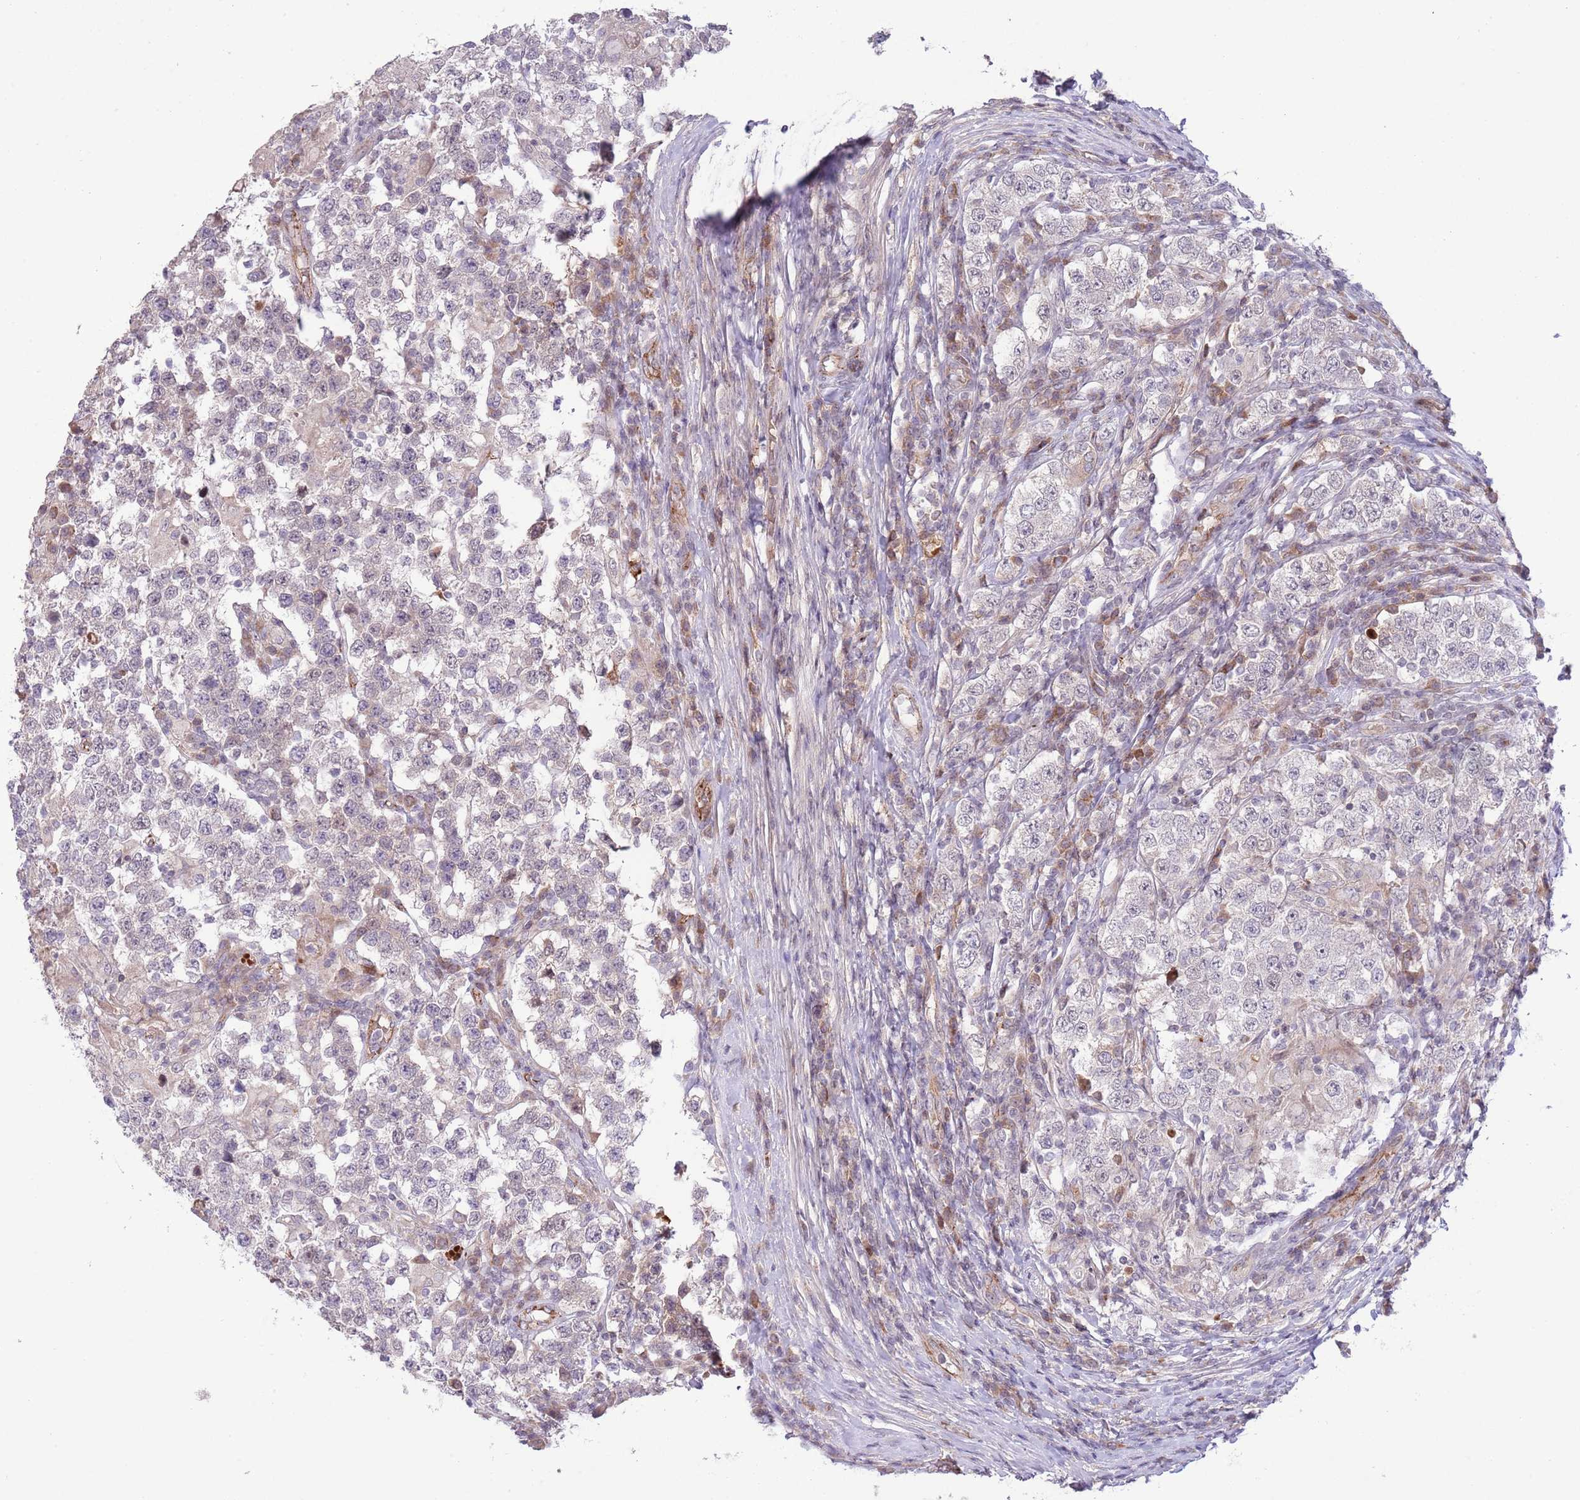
{"staining": {"intensity": "negative", "quantity": "none", "location": "none"}, "tissue": "testis cancer", "cell_type": "Tumor cells", "image_type": "cancer", "snomed": [{"axis": "morphology", "description": "Seminoma, NOS"}, {"axis": "morphology", "description": "Carcinoma, Embryonal, NOS"}, {"axis": "topography", "description": "Testis"}], "caption": "Embryonal carcinoma (testis) was stained to show a protein in brown. There is no significant positivity in tumor cells.", "gene": "DPP10", "patient": {"sex": "male", "age": 41}}